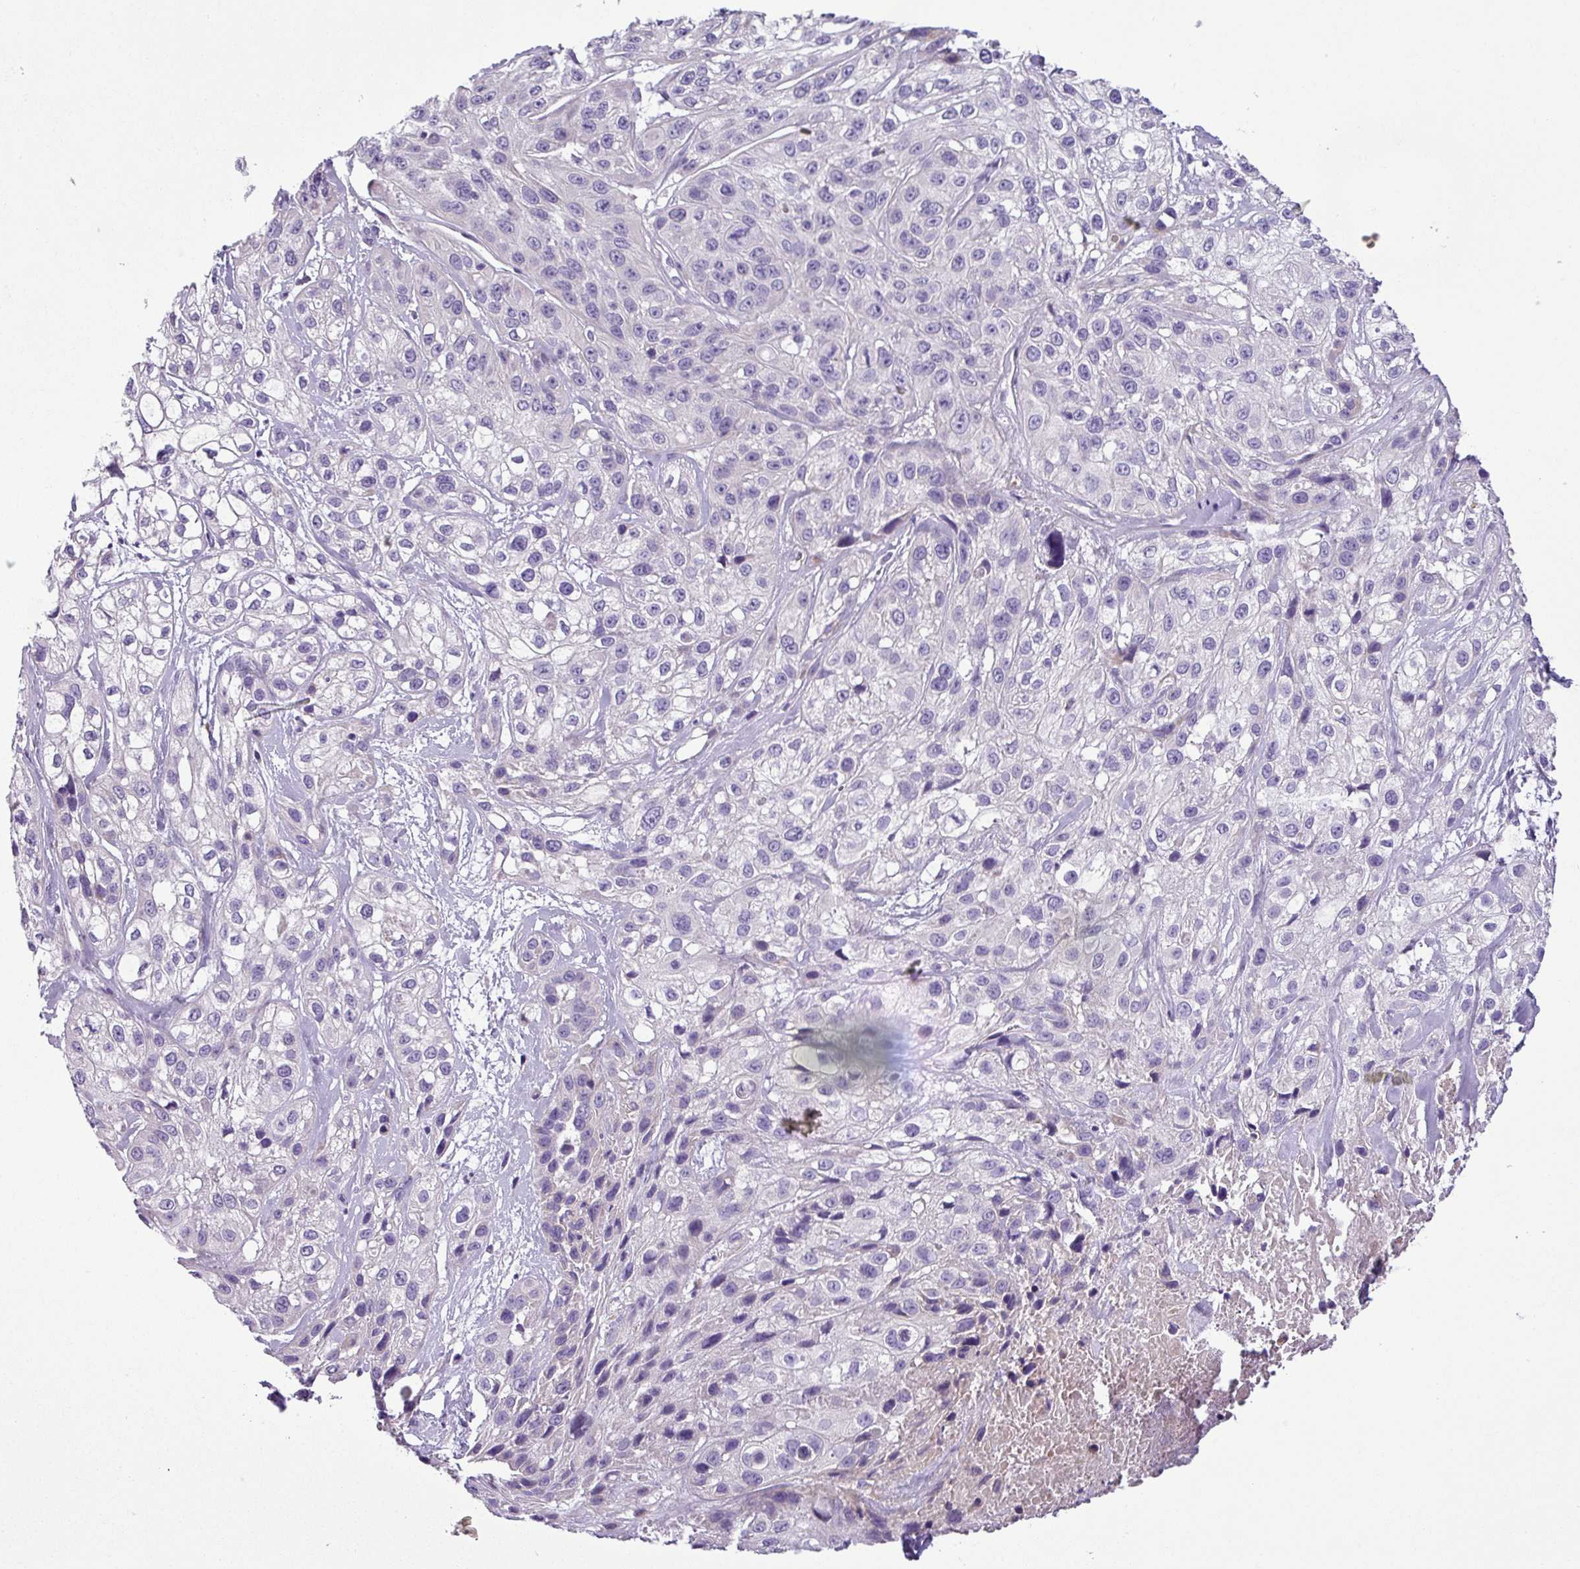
{"staining": {"intensity": "negative", "quantity": "none", "location": "none"}, "tissue": "skin cancer", "cell_type": "Tumor cells", "image_type": "cancer", "snomed": [{"axis": "morphology", "description": "Squamous cell carcinoma, NOS"}, {"axis": "topography", "description": "Skin"}], "caption": "Skin cancer (squamous cell carcinoma) stained for a protein using IHC exhibits no staining tumor cells.", "gene": "MOCS3", "patient": {"sex": "male", "age": 82}}